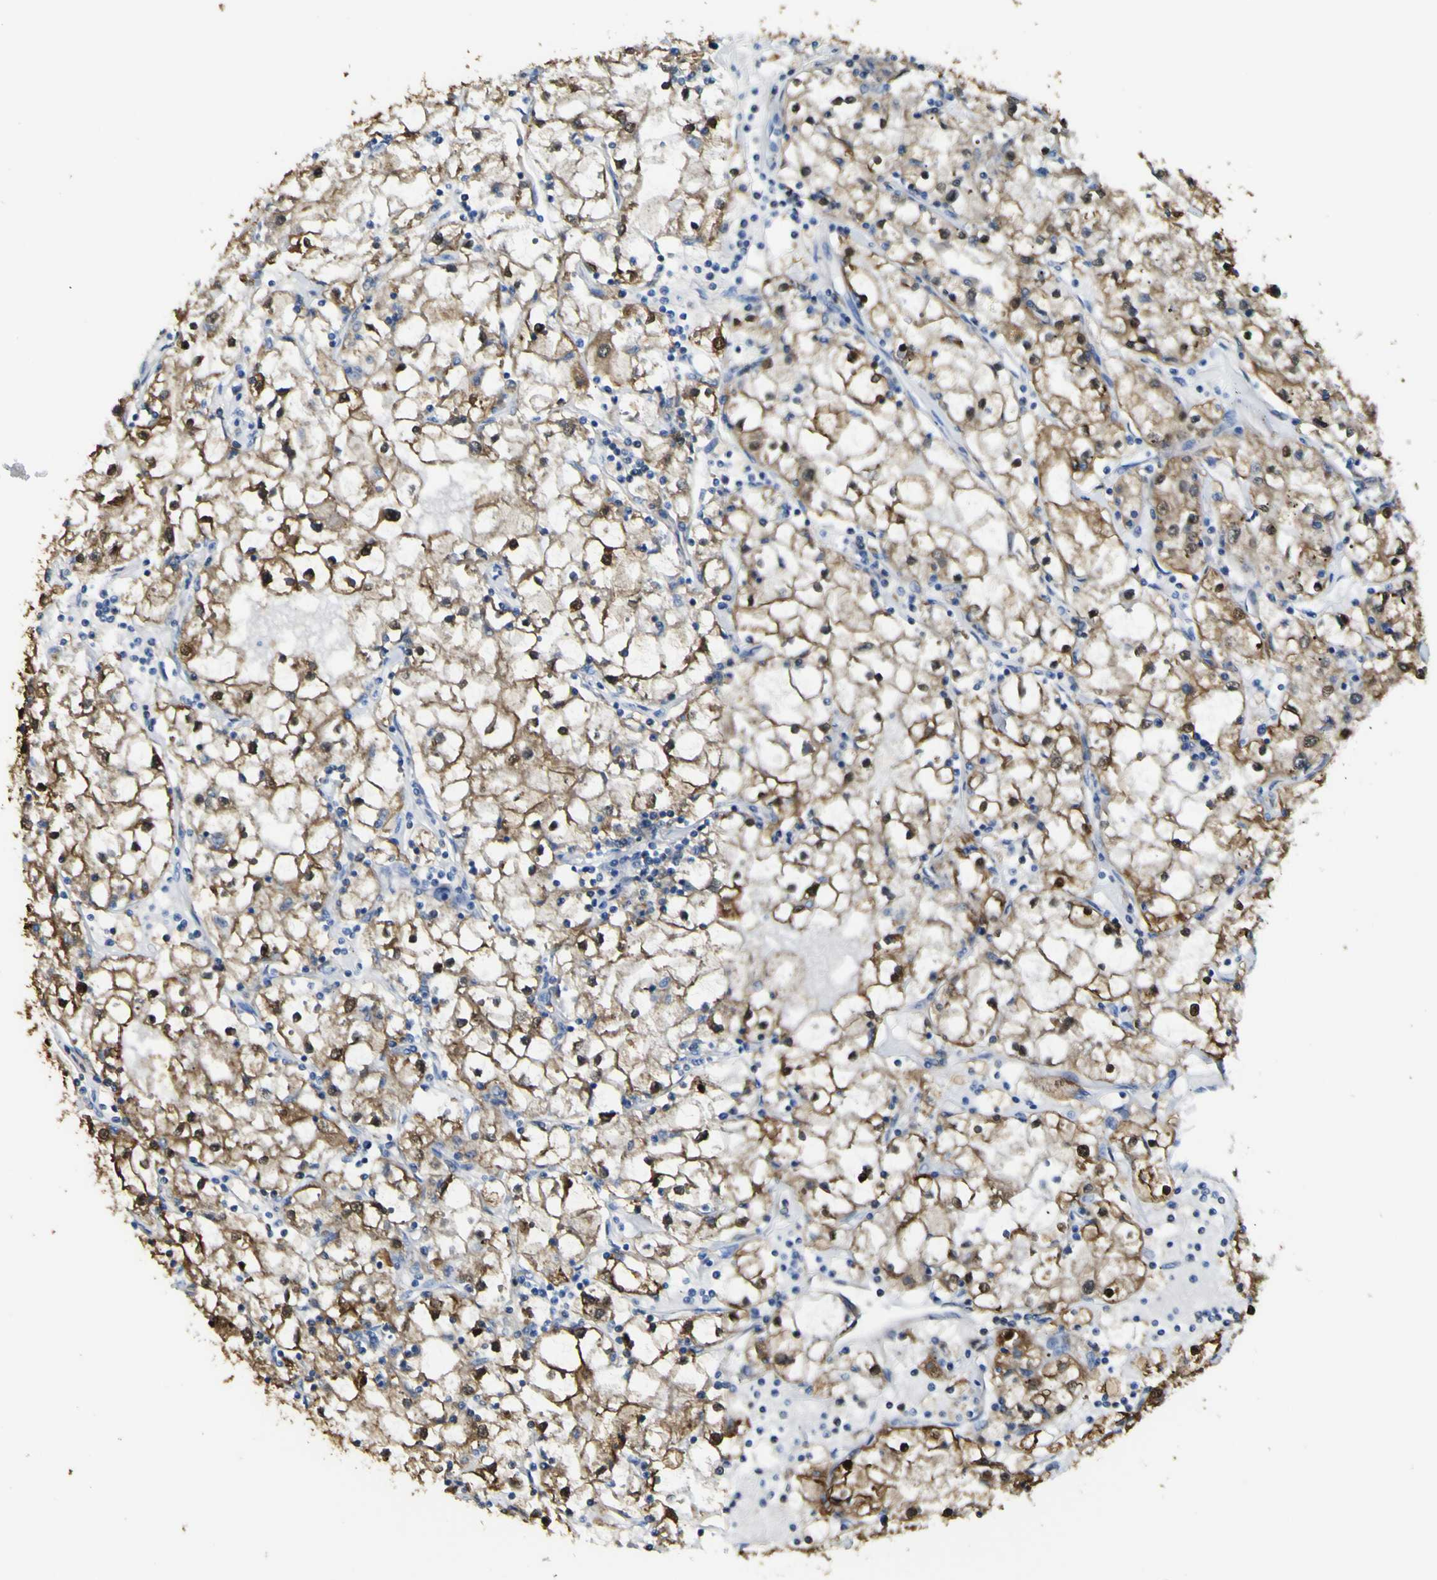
{"staining": {"intensity": "moderate", "quantity": ">75%", "location": "cytoplasmic/membranous,nuclear"}, "tissue": "renal cancer", "cell_type": "Tumor cells", "image_type": "cancer", "snomed": [{"axis": "morphology", "description": "Adenocarcinoma, NOS"}, {"axis": "topography", "description": "Kidney"}], "caption": "An image of human renal cancer stained for a protein shows moderate cytoplasmic/membranous and nuclear brown staining in tumor cells. (IHC, brightfield microscopy, high magnification).", "gene": "ABHD3", "patient": {"sex": "male", "age": 56}}